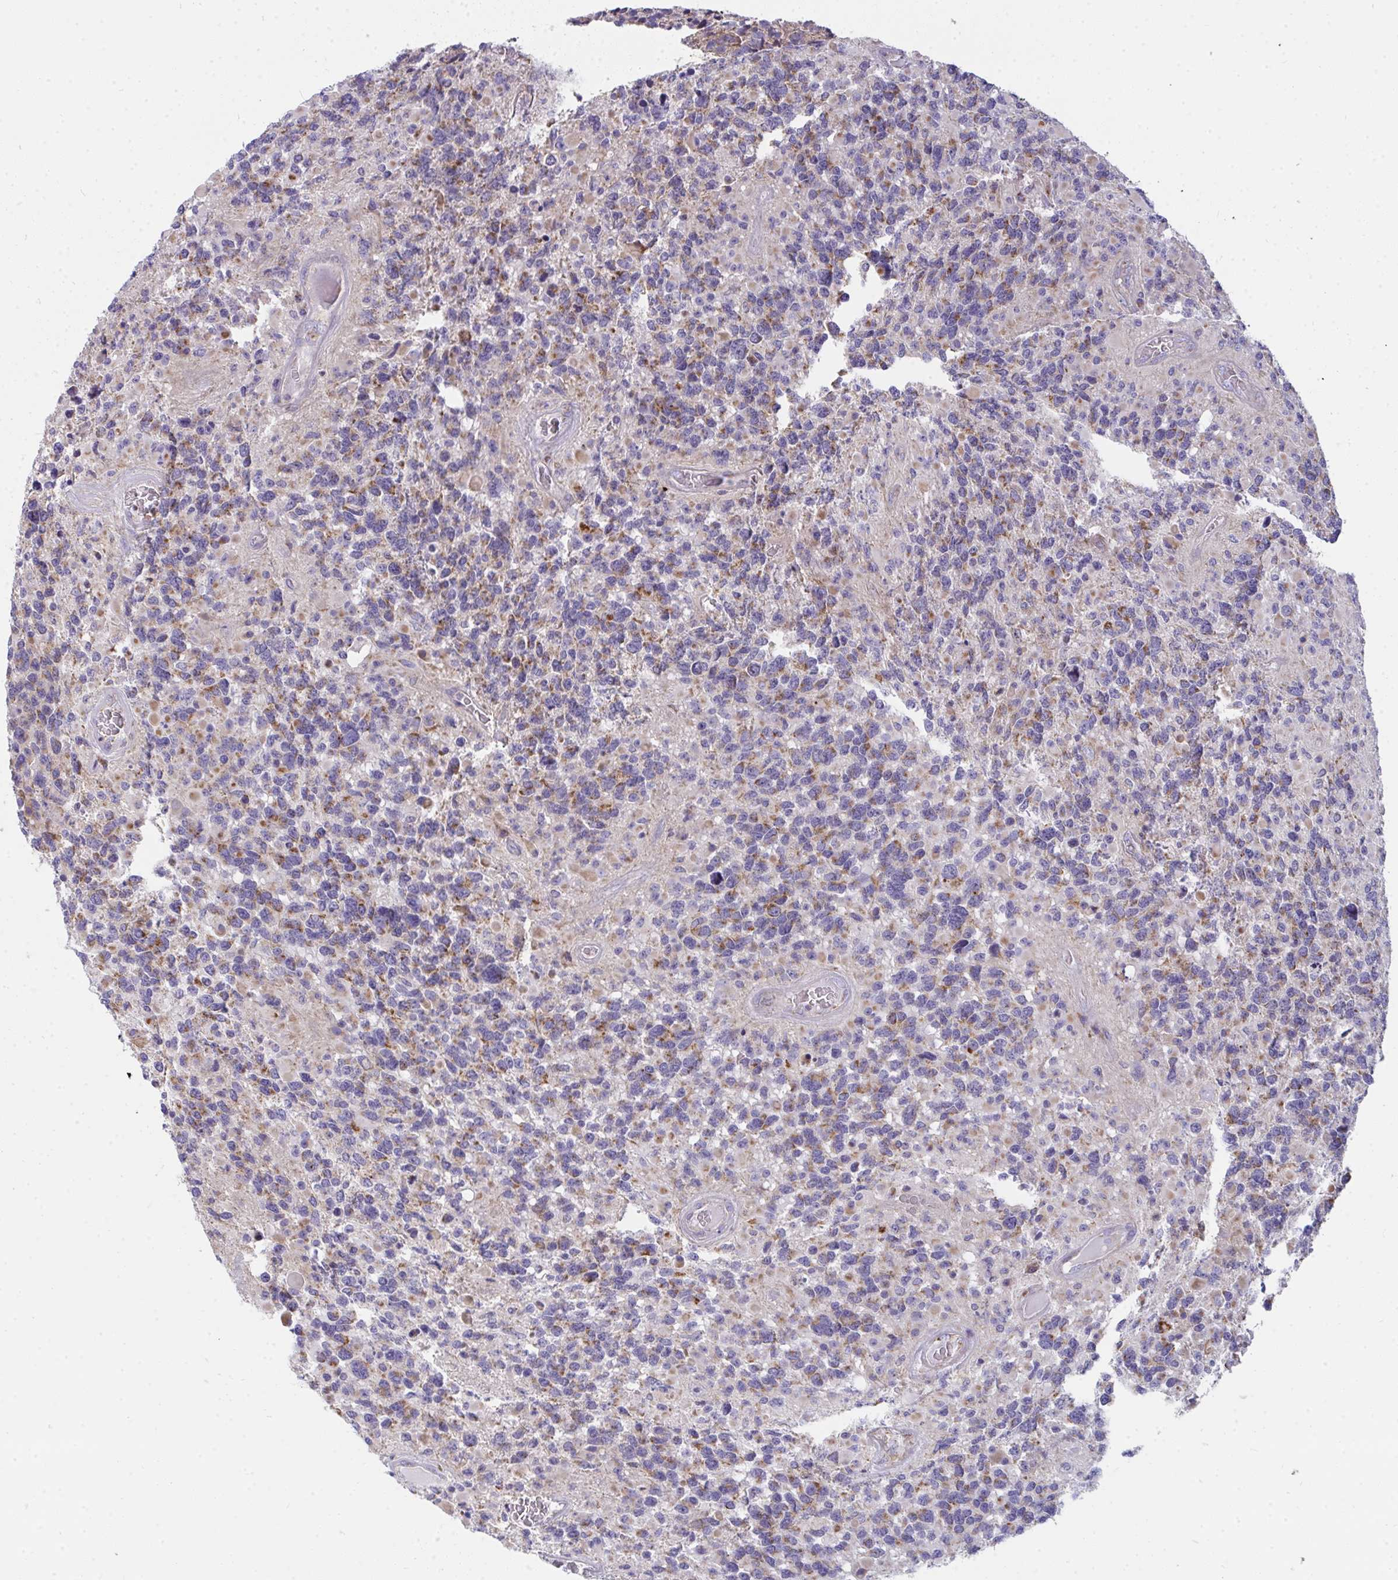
{"staining": {"intensity": "strong", "quantity": "25%-75%", "location": "cytoplasmic/membranous"}, "tissue": "glioma", "cell_type": "Tumor cells", "image_type": "cancer", "snomed": [{"axis": "morphology", "description": "Glioma, malignant, High grade"}, {"axis": "topography", "description": "Brain"}], "caption": "Malignant glioma (high-grade) tissue shows strong cytoplasmic/membranous expression in about 25%-75% of tumor cells", "gene": "FAHD1", "patient": {"sex": "female", "age": 40}}